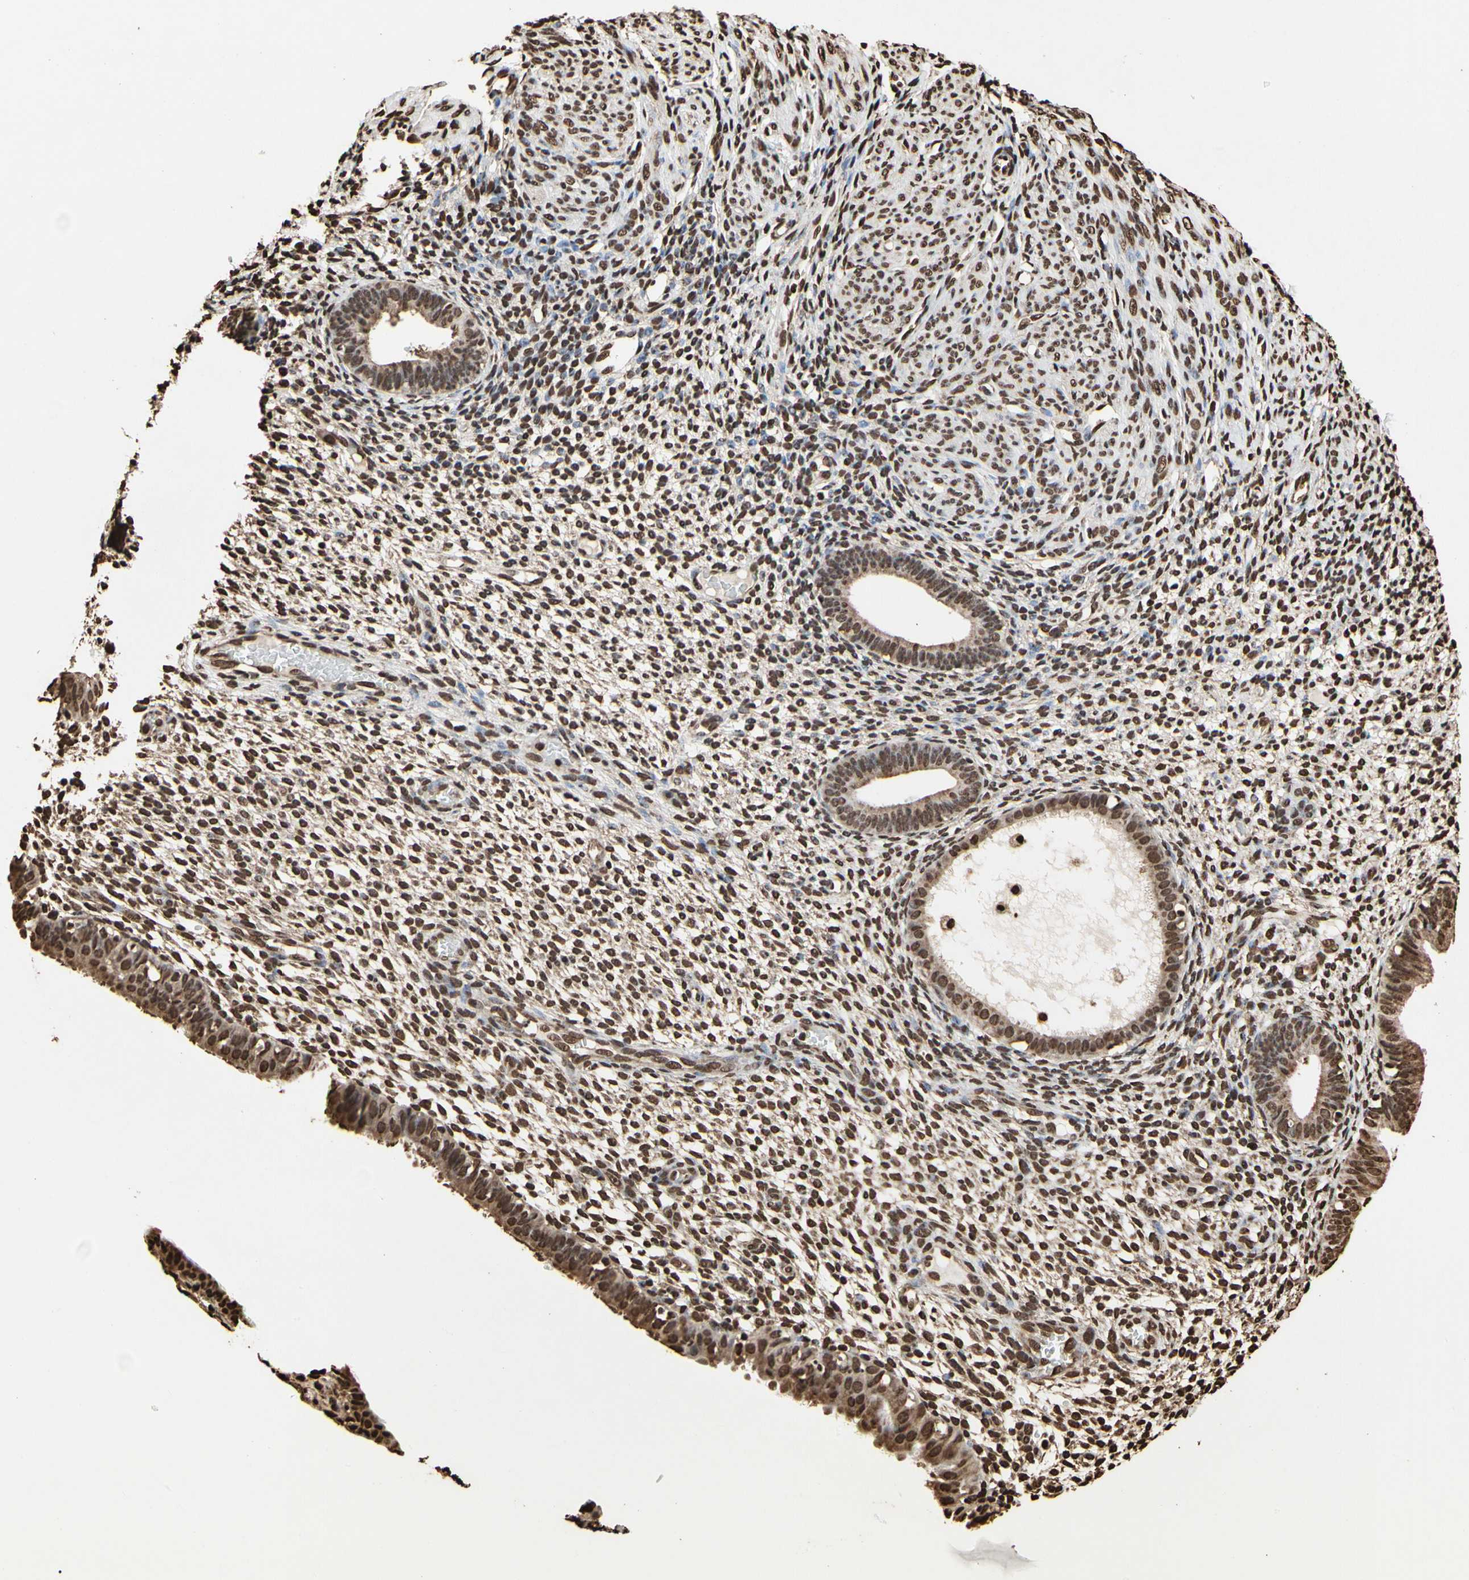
{"staining": {"intensity": "strong", "quantity": ">75%", "location": "cytoplasmic/membranous,nuclear"}, "tissue": "endometrium", "cell_type": "Cells in endometrial stroma", "image_type": "normal", "snomed": [{"axis": "morphology", "description": "Normal tissue, NOS"}, {"axis": "topography", "description": "Endometrium"}], "caption": "Immunohistochemical staining of benign human endometrium reveals >75% levels of strong cytoplasmic/membranous,nuclear protein expression in about >75% of cells in endometrial stroma. Immunohistochemistry stains the protein in brown and the nuclei are stained blue.", "gene": "HNRNPK", "patient": {"sex": "female", "age": 61}}